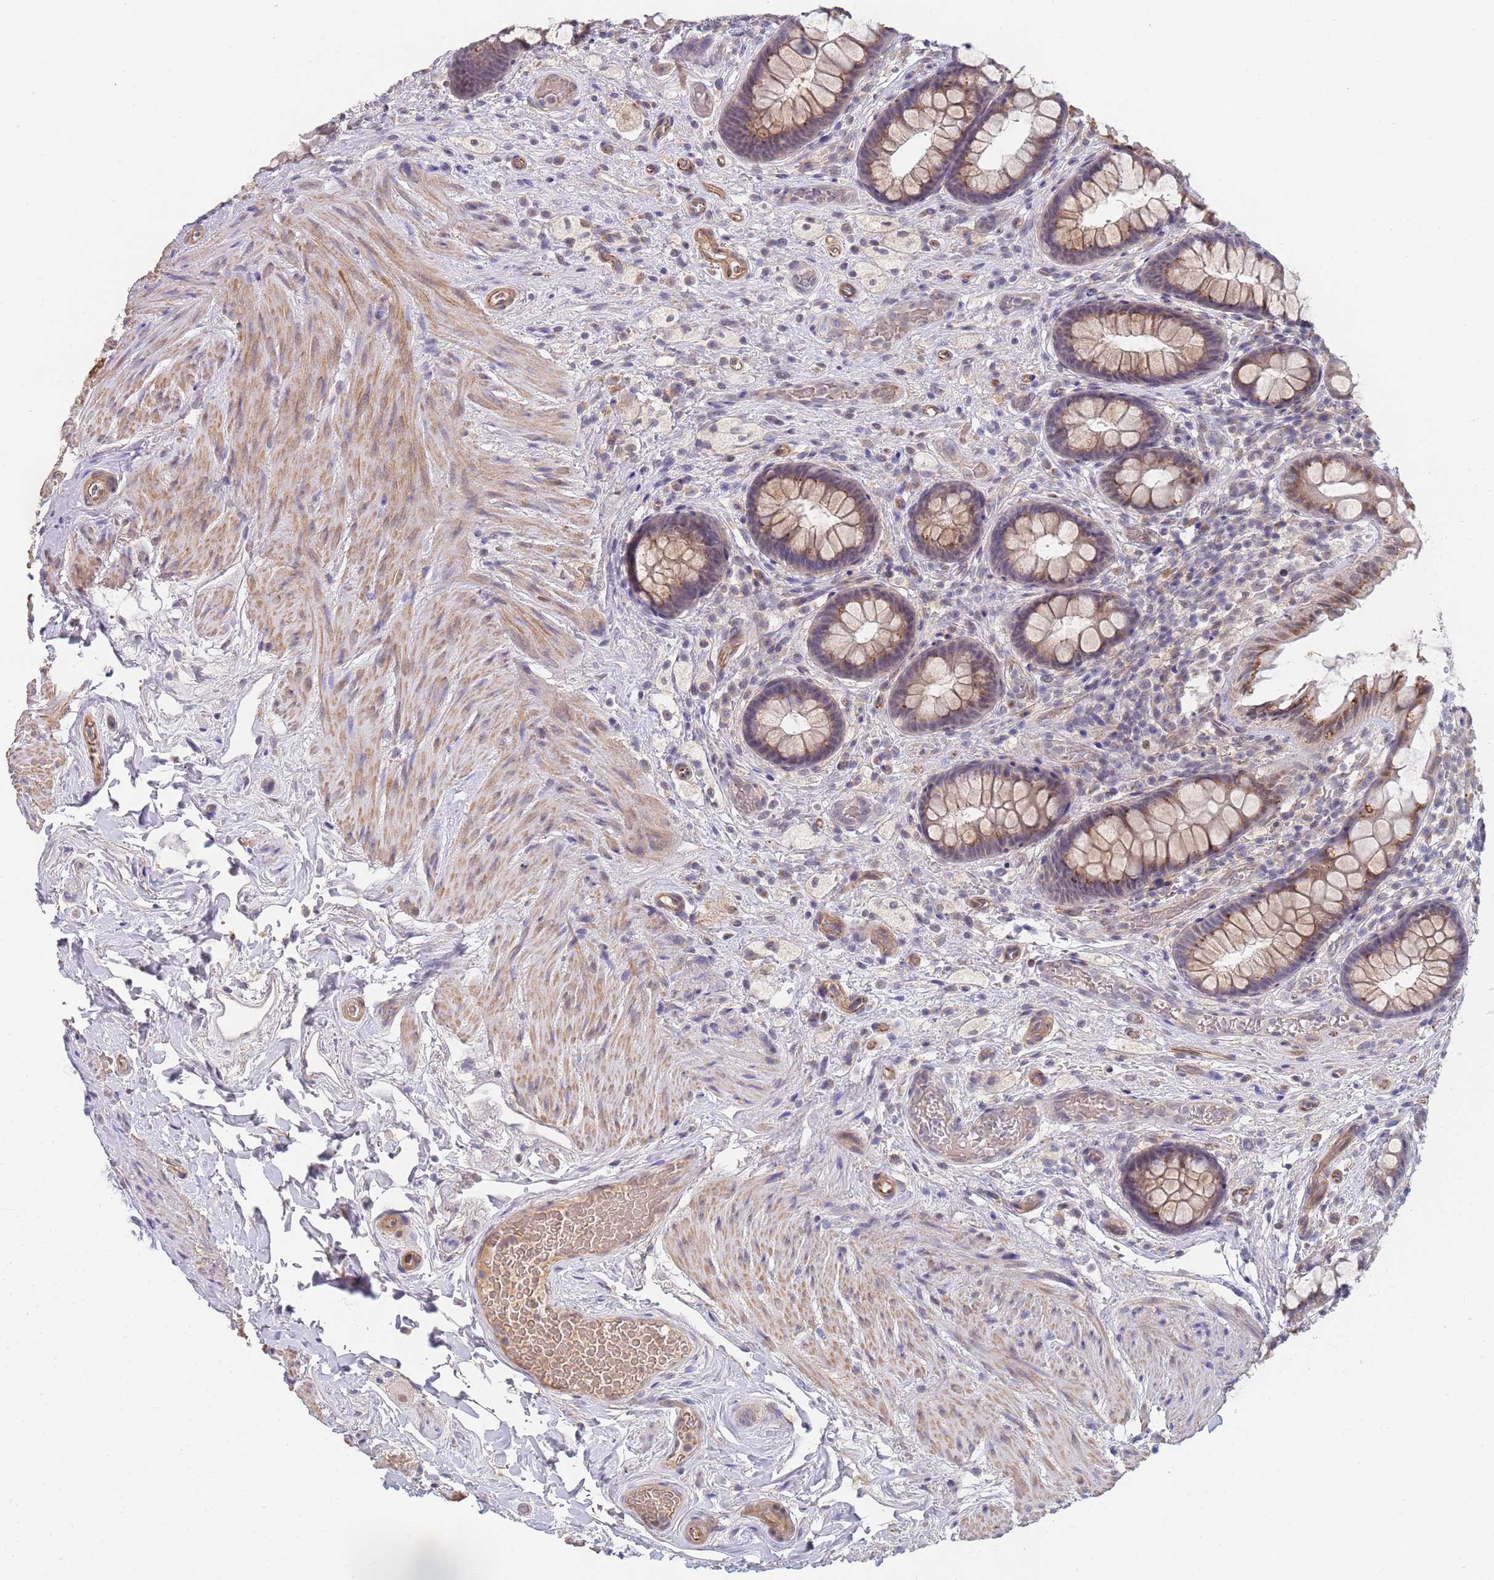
{"staining": {"intensity": "moderate", "quantity": "25%-75%", "location": "cytoplasmic/membranous,nuclear"}, "tissue": "rectum", "cell_type": "Glandular cells", "image_type": "normal", "snomed": [{"axis": "morphology", "description": "Normal tissue, NOS"}, {"axis": "topography", "description": "Rectum"}, {"axis": "topography", "description": "Peripheral nerve tissue"}], "caption": "The image shows staining of normal rectum, revealing moderate cytoplasmic/membranous,nuclear protein positivity (brown color) within glandular cells. The protein of interest is stained brown, and the nuclei are stained in blue (DAB IHC with brightfield microscopy, high magnification).", "gene": "B4GALT4", "patient": {"sex": "female", "age": 69}}